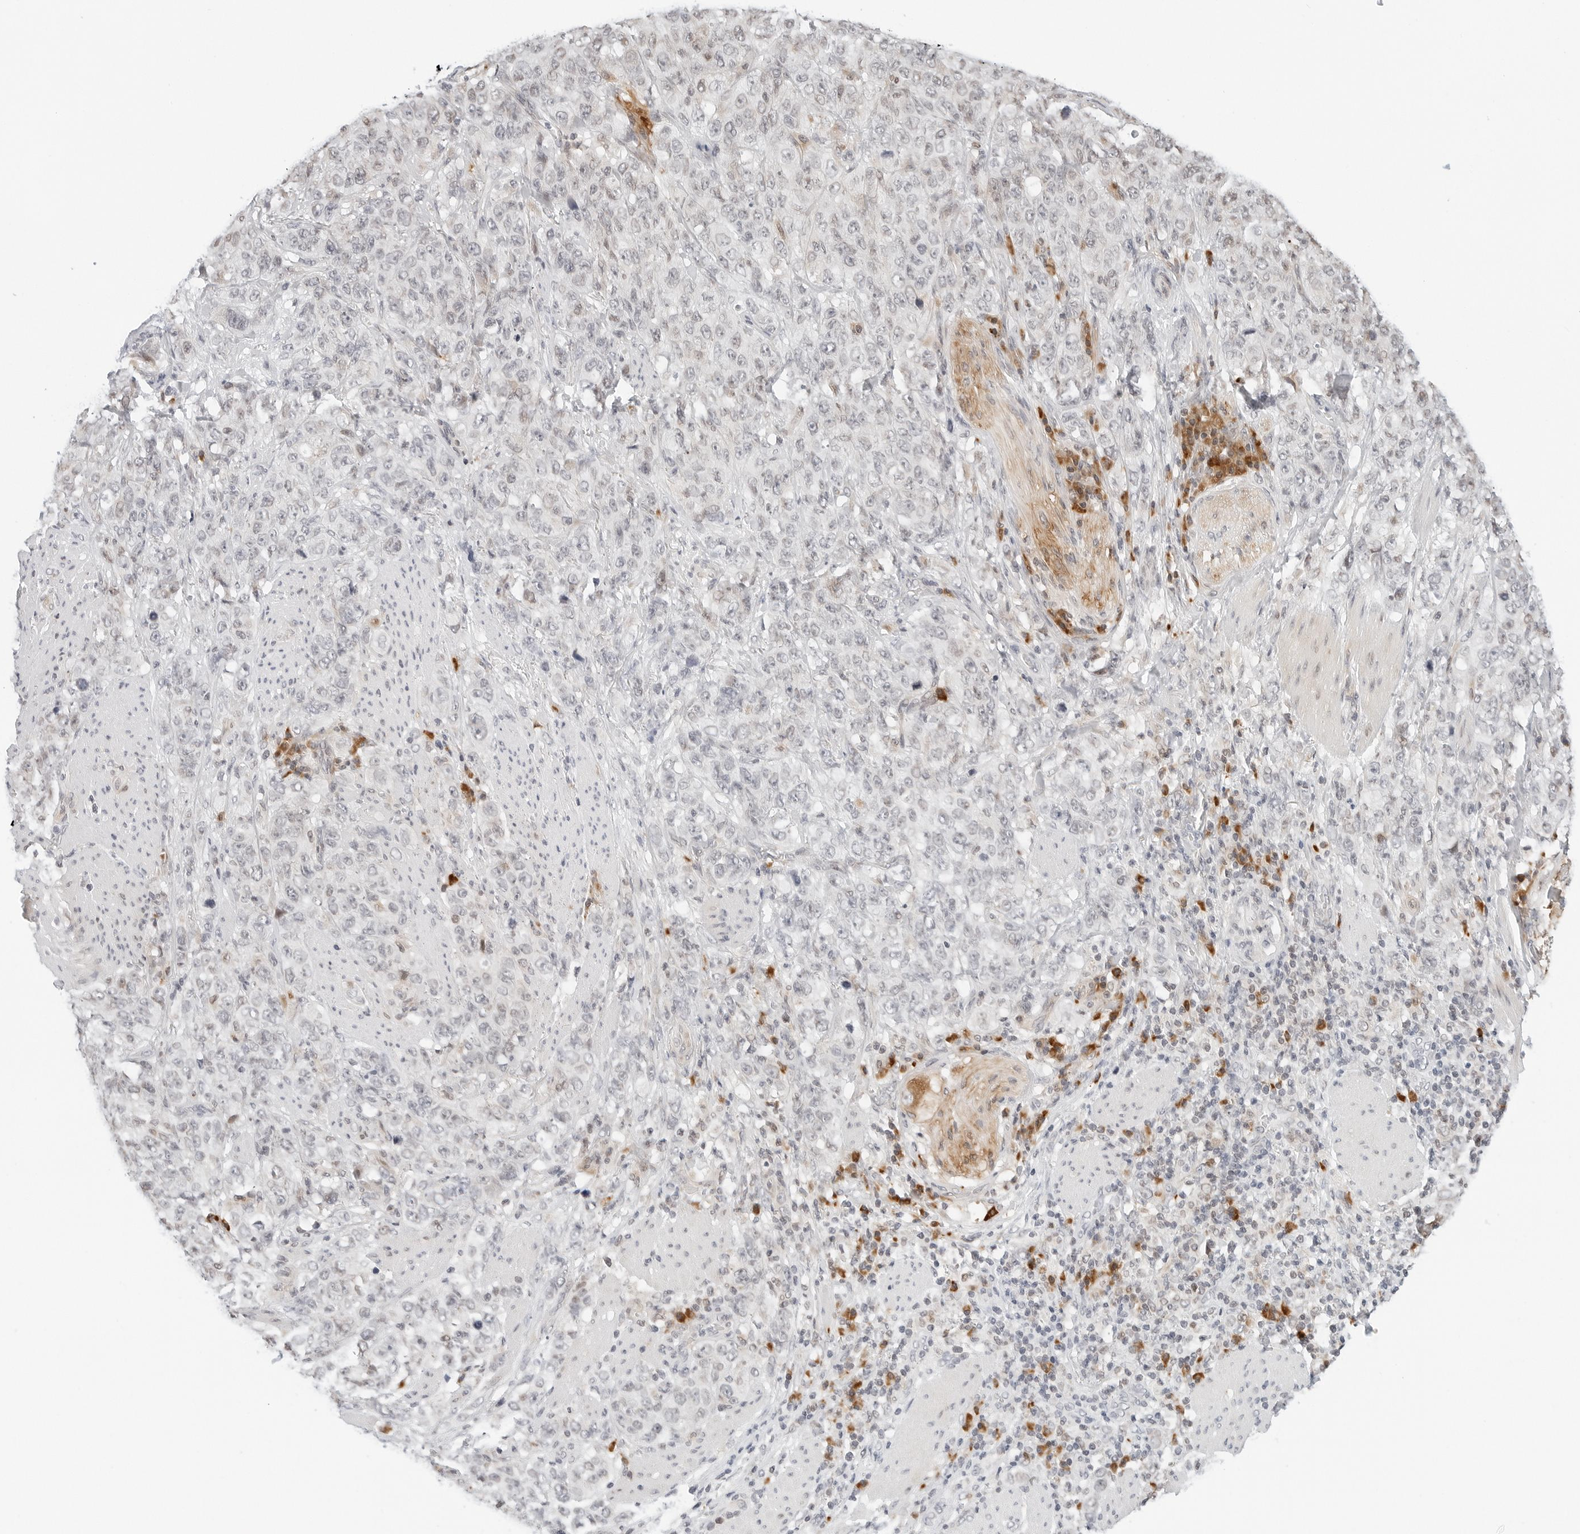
{"staining": {"intensity": "negative", "quantity": "none", "location": "none"}, "tissue": "stomach cancer", "cell_type": "Tumor cells", "image_type": "cancer", "snomed": [{"axis": "morphology", "description": "Adenocarcinoma, NOS"}, {"axis": "topography", "description": "Stomach"}], "caption": "Immunohistochemistry (IHC) micrograph of human stomach cancer stained for a protein (brown), which shows no staining in tumor cells. (DAB (3,3'-diaminobenzidine) immunohistochemistry (IHC), high magnification).", "gene": "PARP10", "patient": {"sex": "male", "age": 48}}